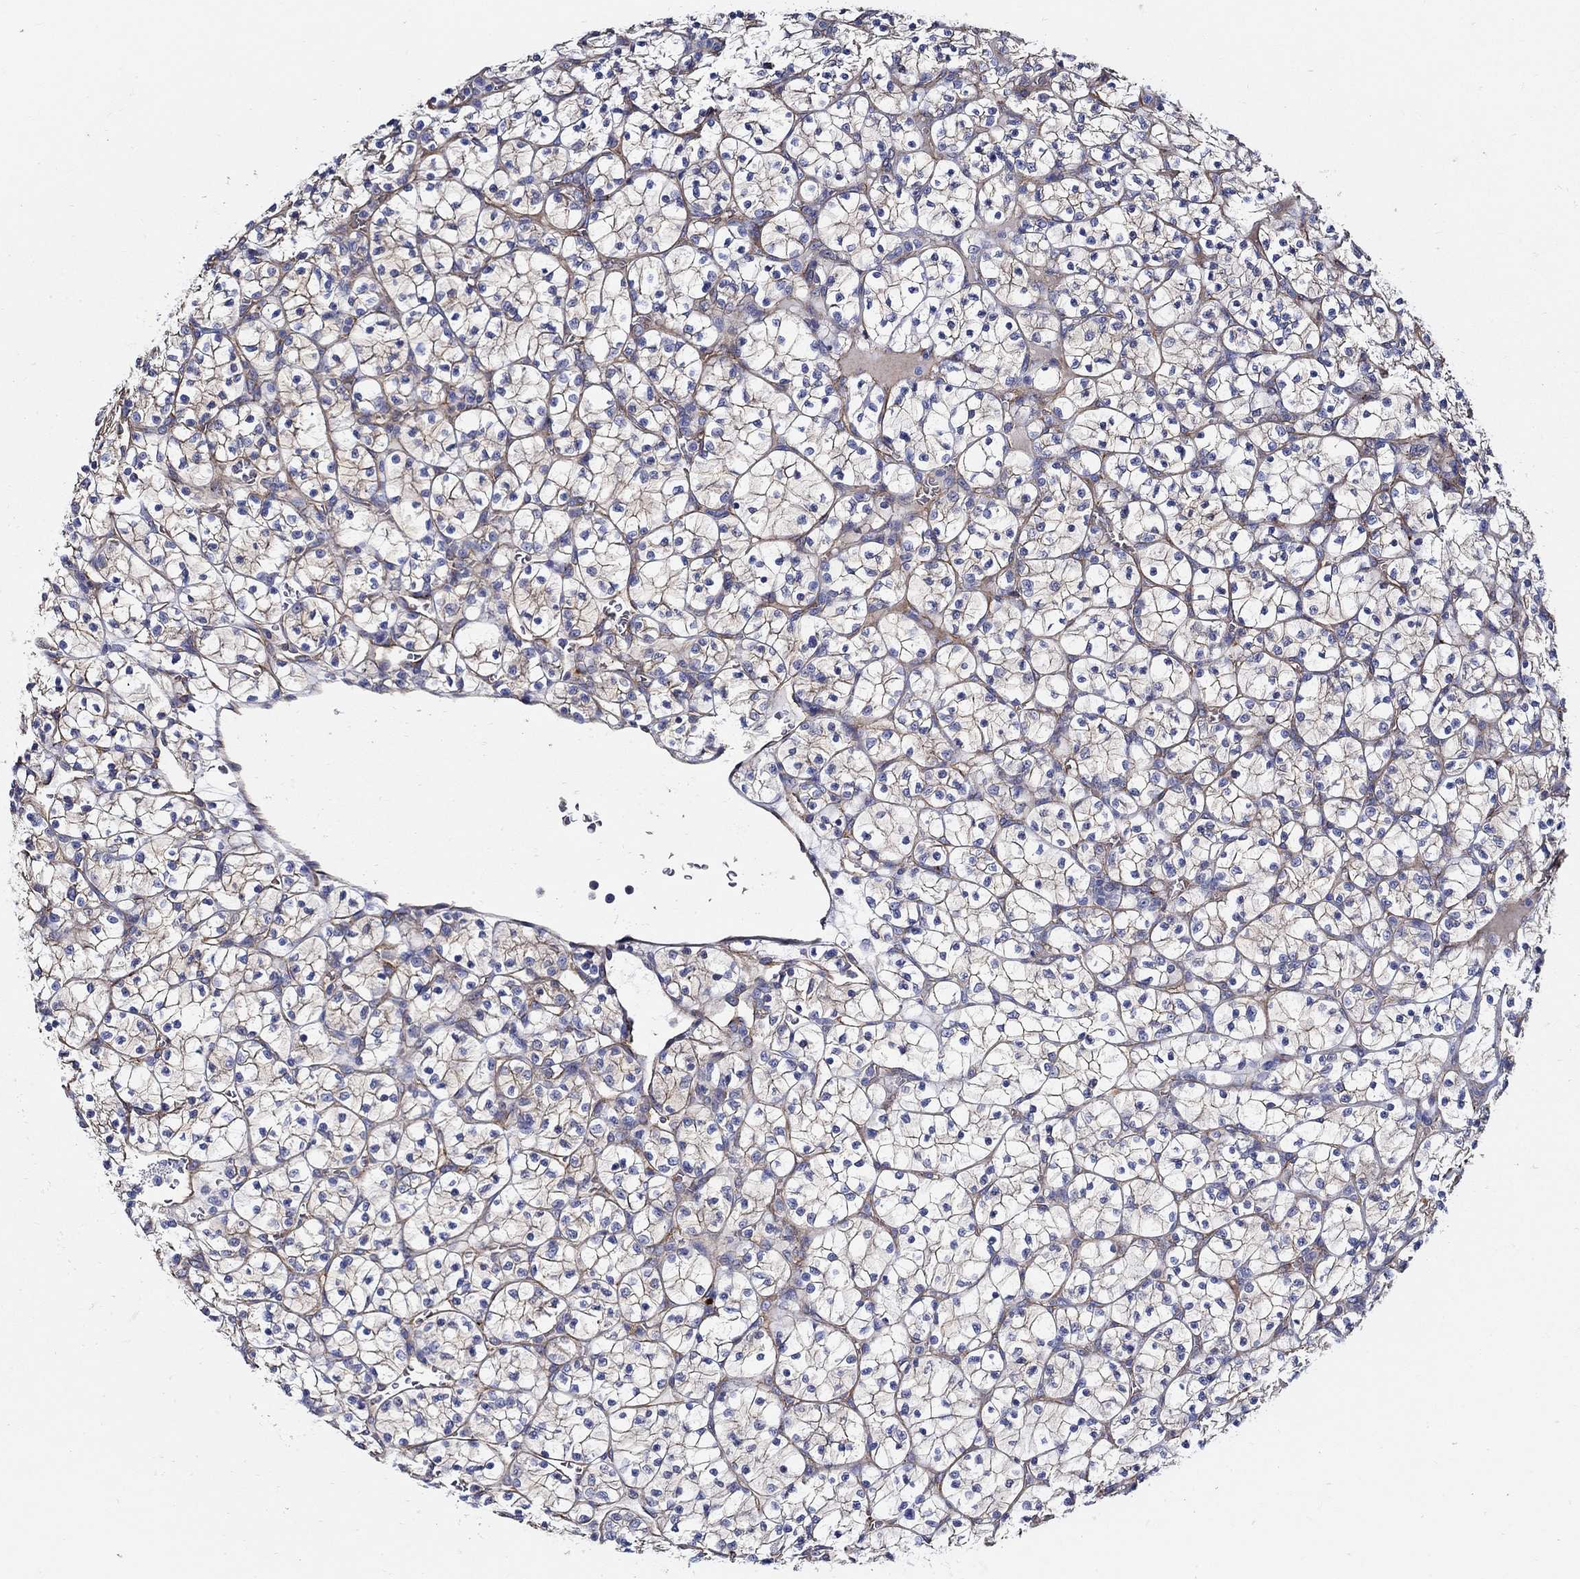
{"staining": {"intensity": "negative", "quantity": "none", "location": "none"}, "tissue": "renal cancer", "cell_type": "Tumor cells", "image_type": "cancer", "snomed": [{"axis": "morphology", "description": "Adenocarcinoma, NOS"}, {"axis": "topography", "description": "Kidney"}], "caption": "A high-resolution histopathology image shows immunohistochemistry (IHC) staining of renal cancer, which shows no significant positivity in tumor cells.", "gene": "APBB3", "patient": {"sex": "female", "age": 89}}